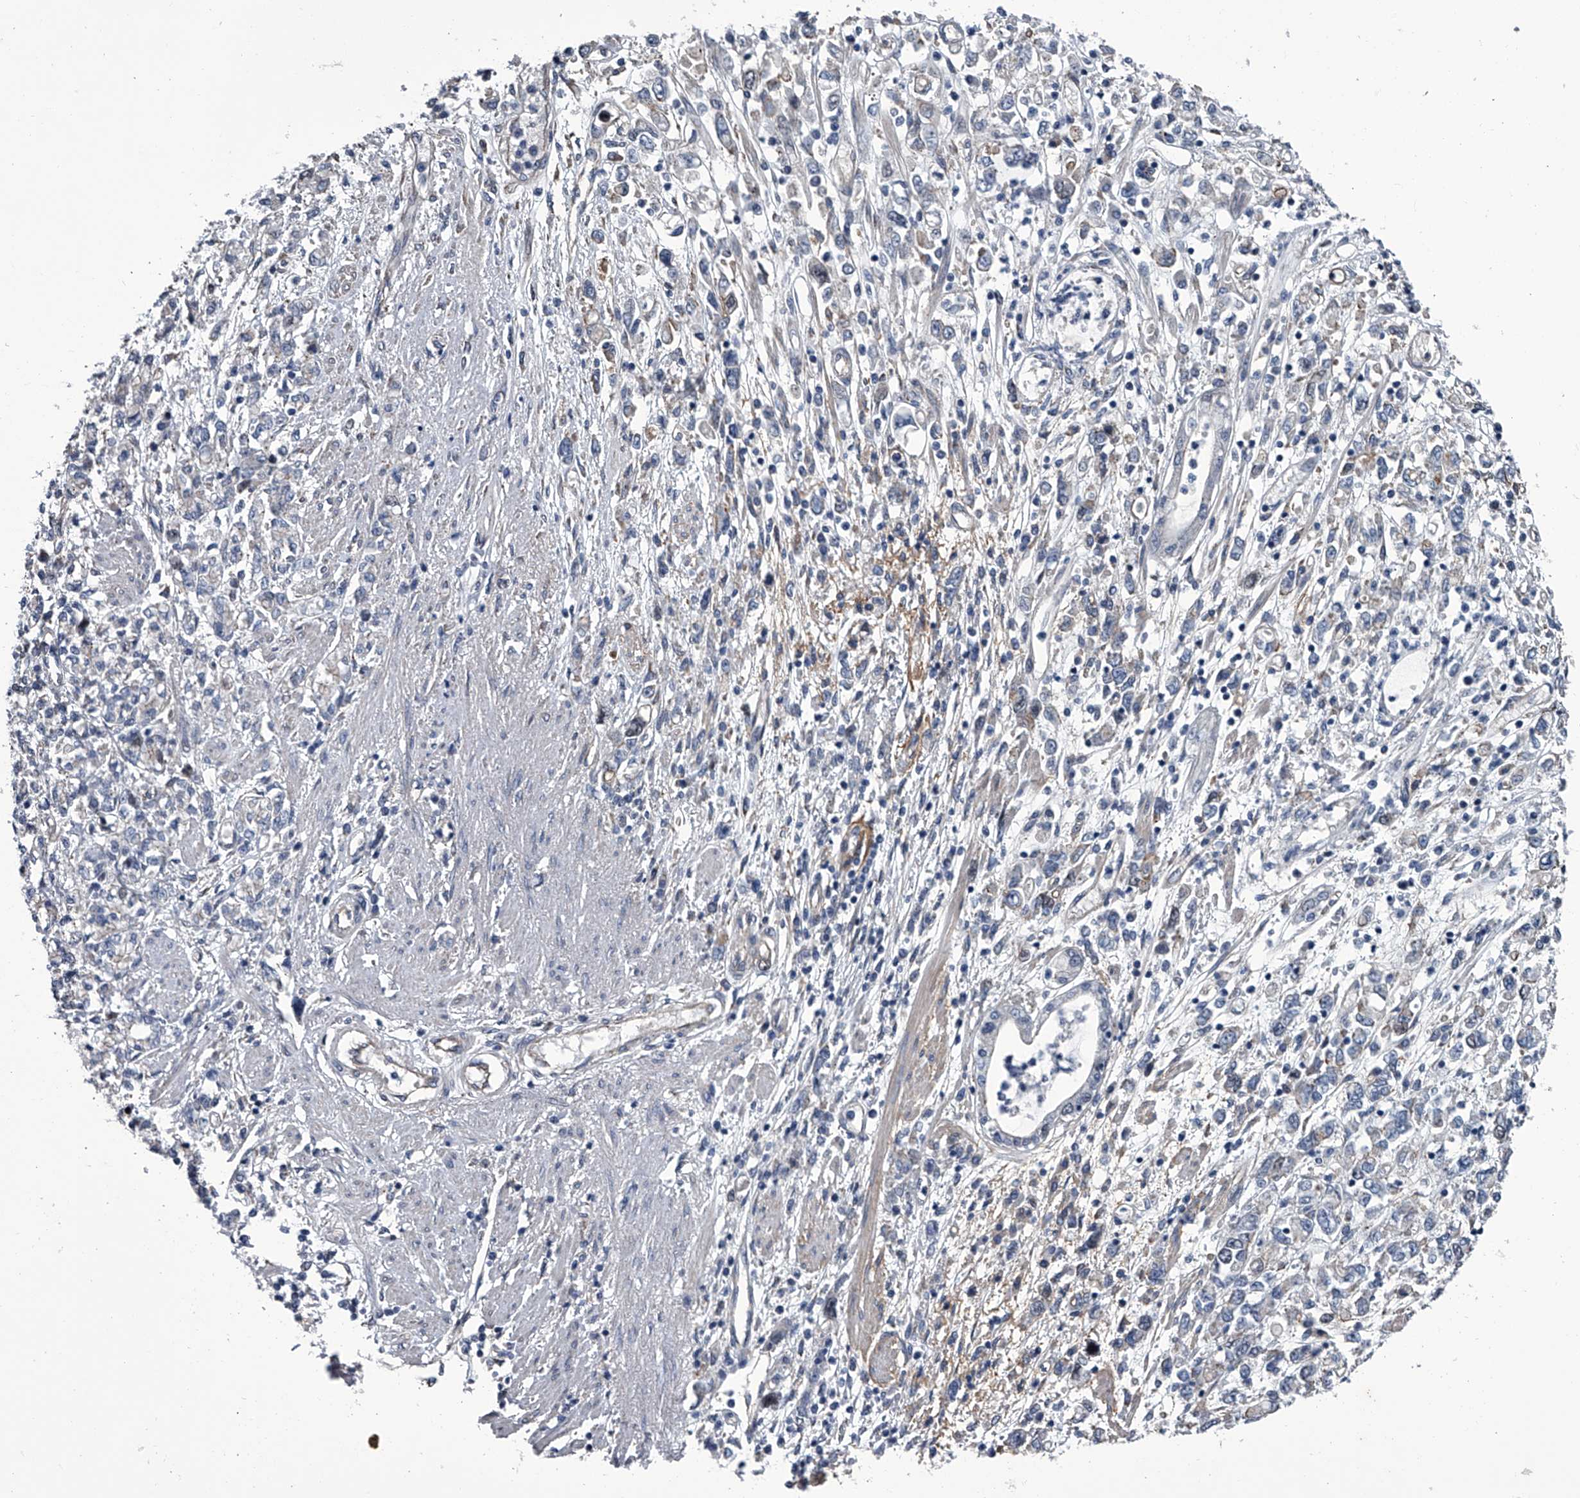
{"staining": {"intensity": "negative", "quantity": "none", "location": "none"}, "tissue": "stomach cancer", "cell_type": "Tumor cells", "image_type": "cancer", "snomed": [{"axis": "morphology", "description": "Adenocarcinoma, NOS"}, {"axis": "topography", "description": "Stomach"}], "caption": "Tumor cells show no significant protein expression in stomach adenocarcinoma. Brightfield microscopy of IHC stained with DAB (brown) and hematoxylin (blue), captured at high magnification.", "gene": "ABCG1", "patient": {"sex": "female", "age": 76}}